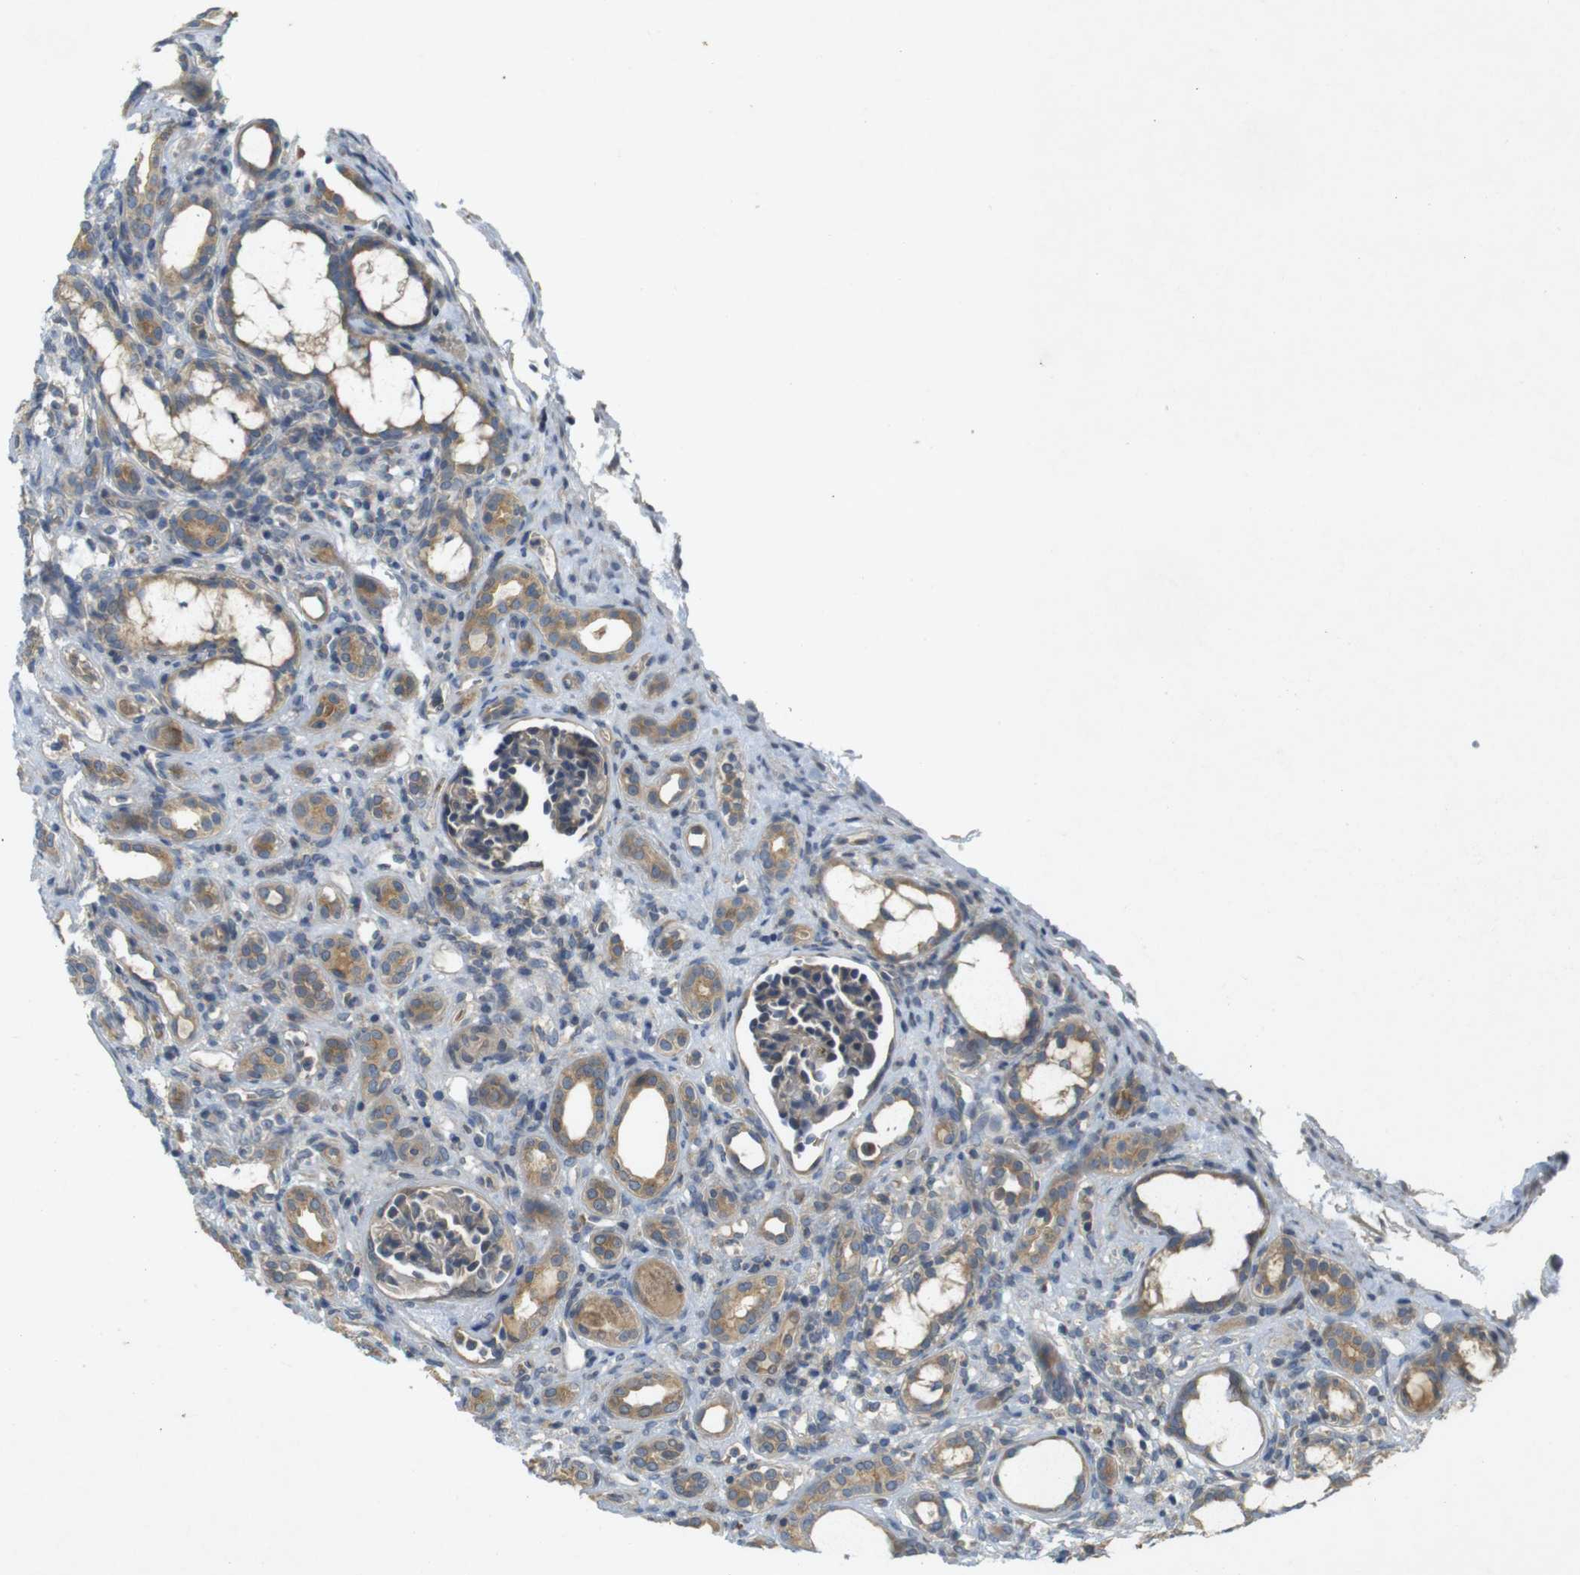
{"staining": {"intensity": "weak", "quantity": "<25%", "location": "cytoplasmic/membranous"}, "tissue": "kidney", "cell_type": "Cells in glomeruli", "image_type": "normal", "snomed": [{"axis": "morphology", "description": "Normal tissue, NOS"}, {"axis": "topography", "description": "Kidney"}], "caption": "Histopathology image shows no protein expression in cells in glomeruli of benign kidney. Nuclei are stained in blue.", "gene": "CLTC", "patient": {"sex": "male", "age": 7}}